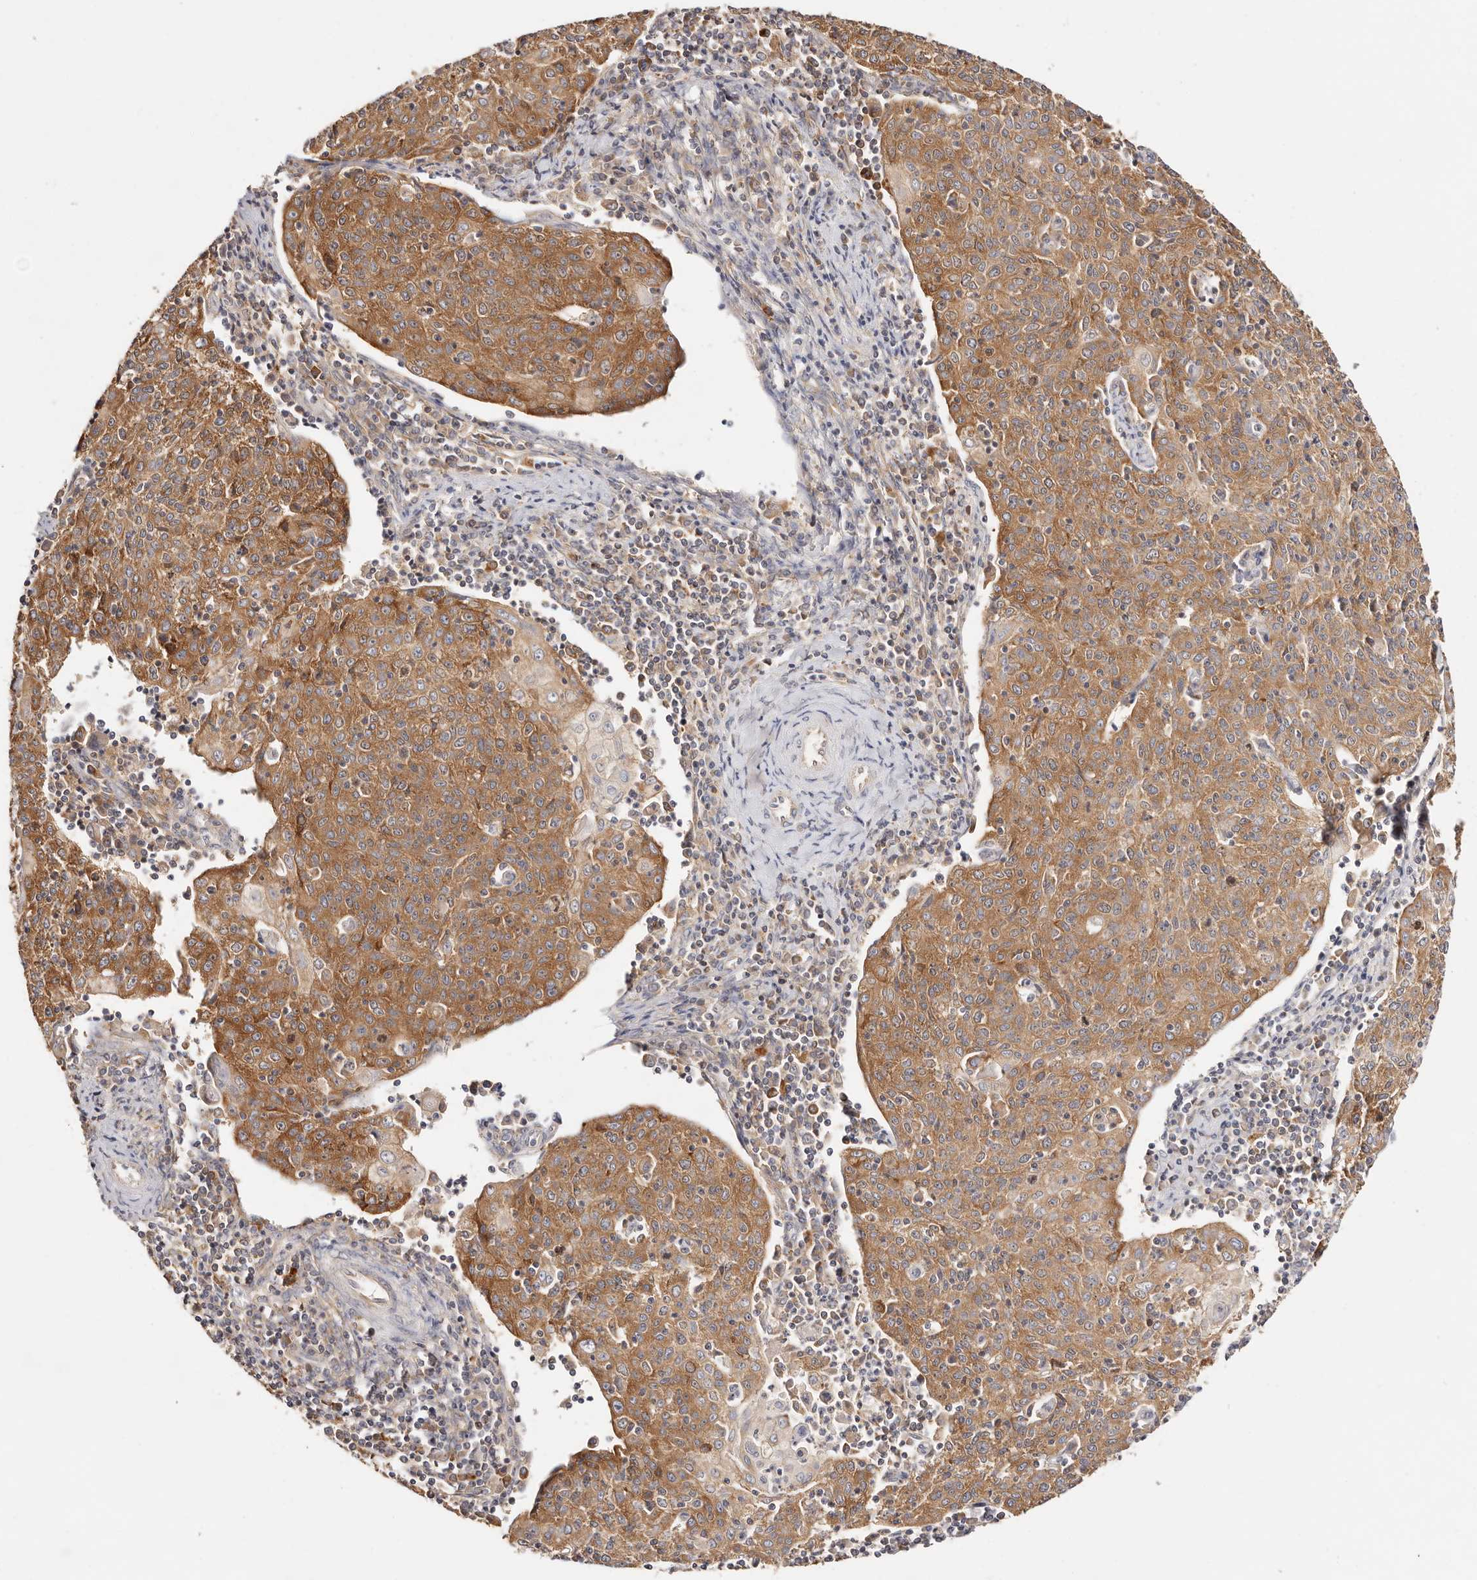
{"staining": {"intensity": "moderate", "quantity": ">75%", "location": "cytoplasmic/membranous"}, "tissue": "cervical cancer", "cell_type": "Tumor cells", "image_type": "cancer", "snomed": [{"axis": "morphology", "description": "Squamous cell carcinoma, NOS"}, {"axis": "topography", "description": "Cervix"}], "caption": "IHC histopathology image of cervical cancer stained for a protein (brown), which shows medium levels of moderate cytoplasmic/membranous positivity in about >75% of tumor cells.", "gene": "GNA13", "patient": {"sex": "female", "age": 48}}